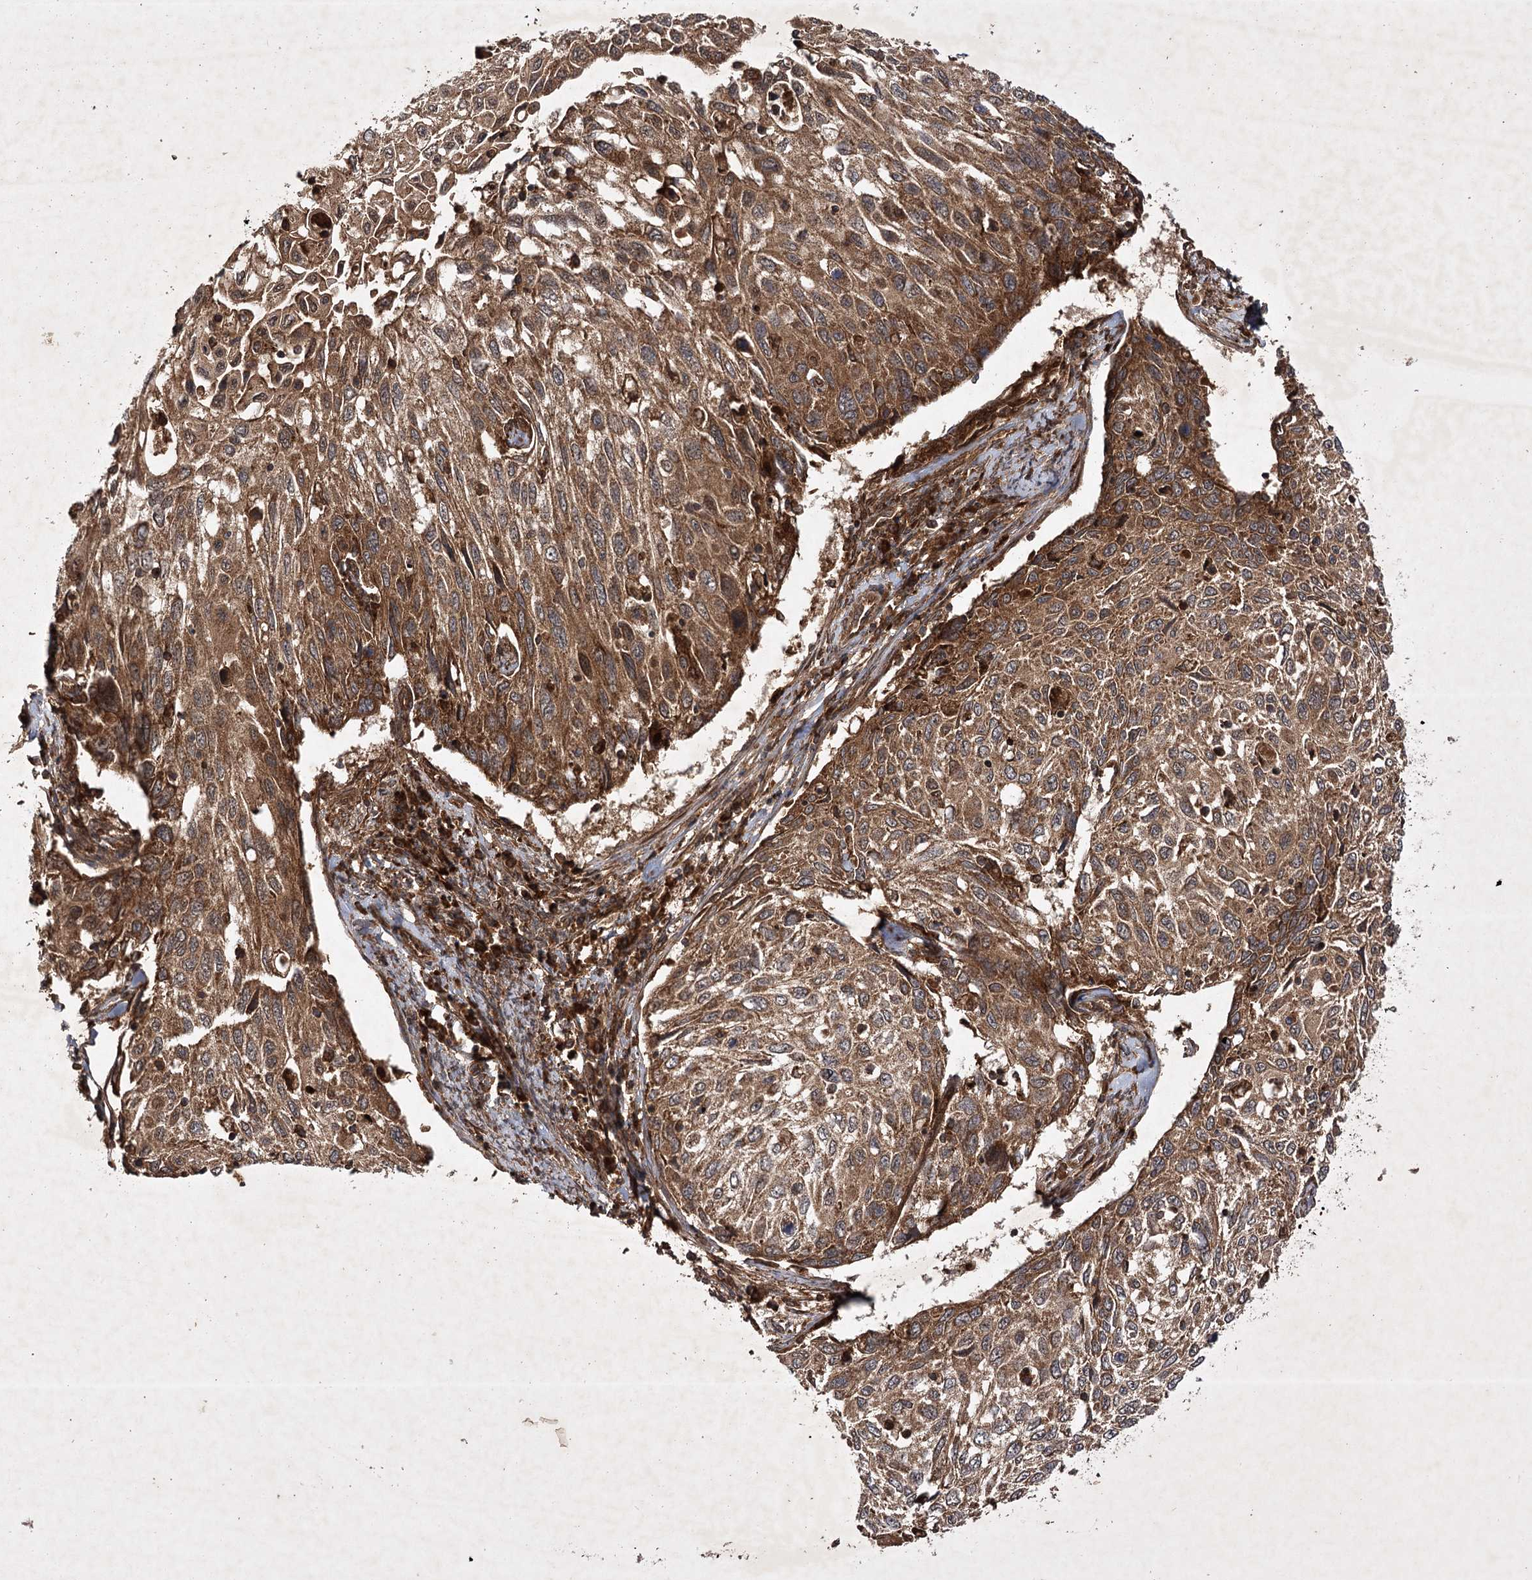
{"staining": {"intensity": "moderate", "quantity": ">75%", "location": "cytoplasmic/membranous"}, "tissue": "cervical cancer", "cell_type": "Tumor cells", "image_type": "cancer", "snomed": [{"axis": "morphology", "description": "Squamous cell carcinoma, NOS"}, {"axis": "topography", "description": "Cervix"}], "caption": "Moderate cytoplasmic/membranous protein staining is appreciated in approximately >75% of tumor cells in cervical cancer (squamous cell carcinoma).", "gene": "DNAJC13", "patient": {"sex": "female", "age": 70}}